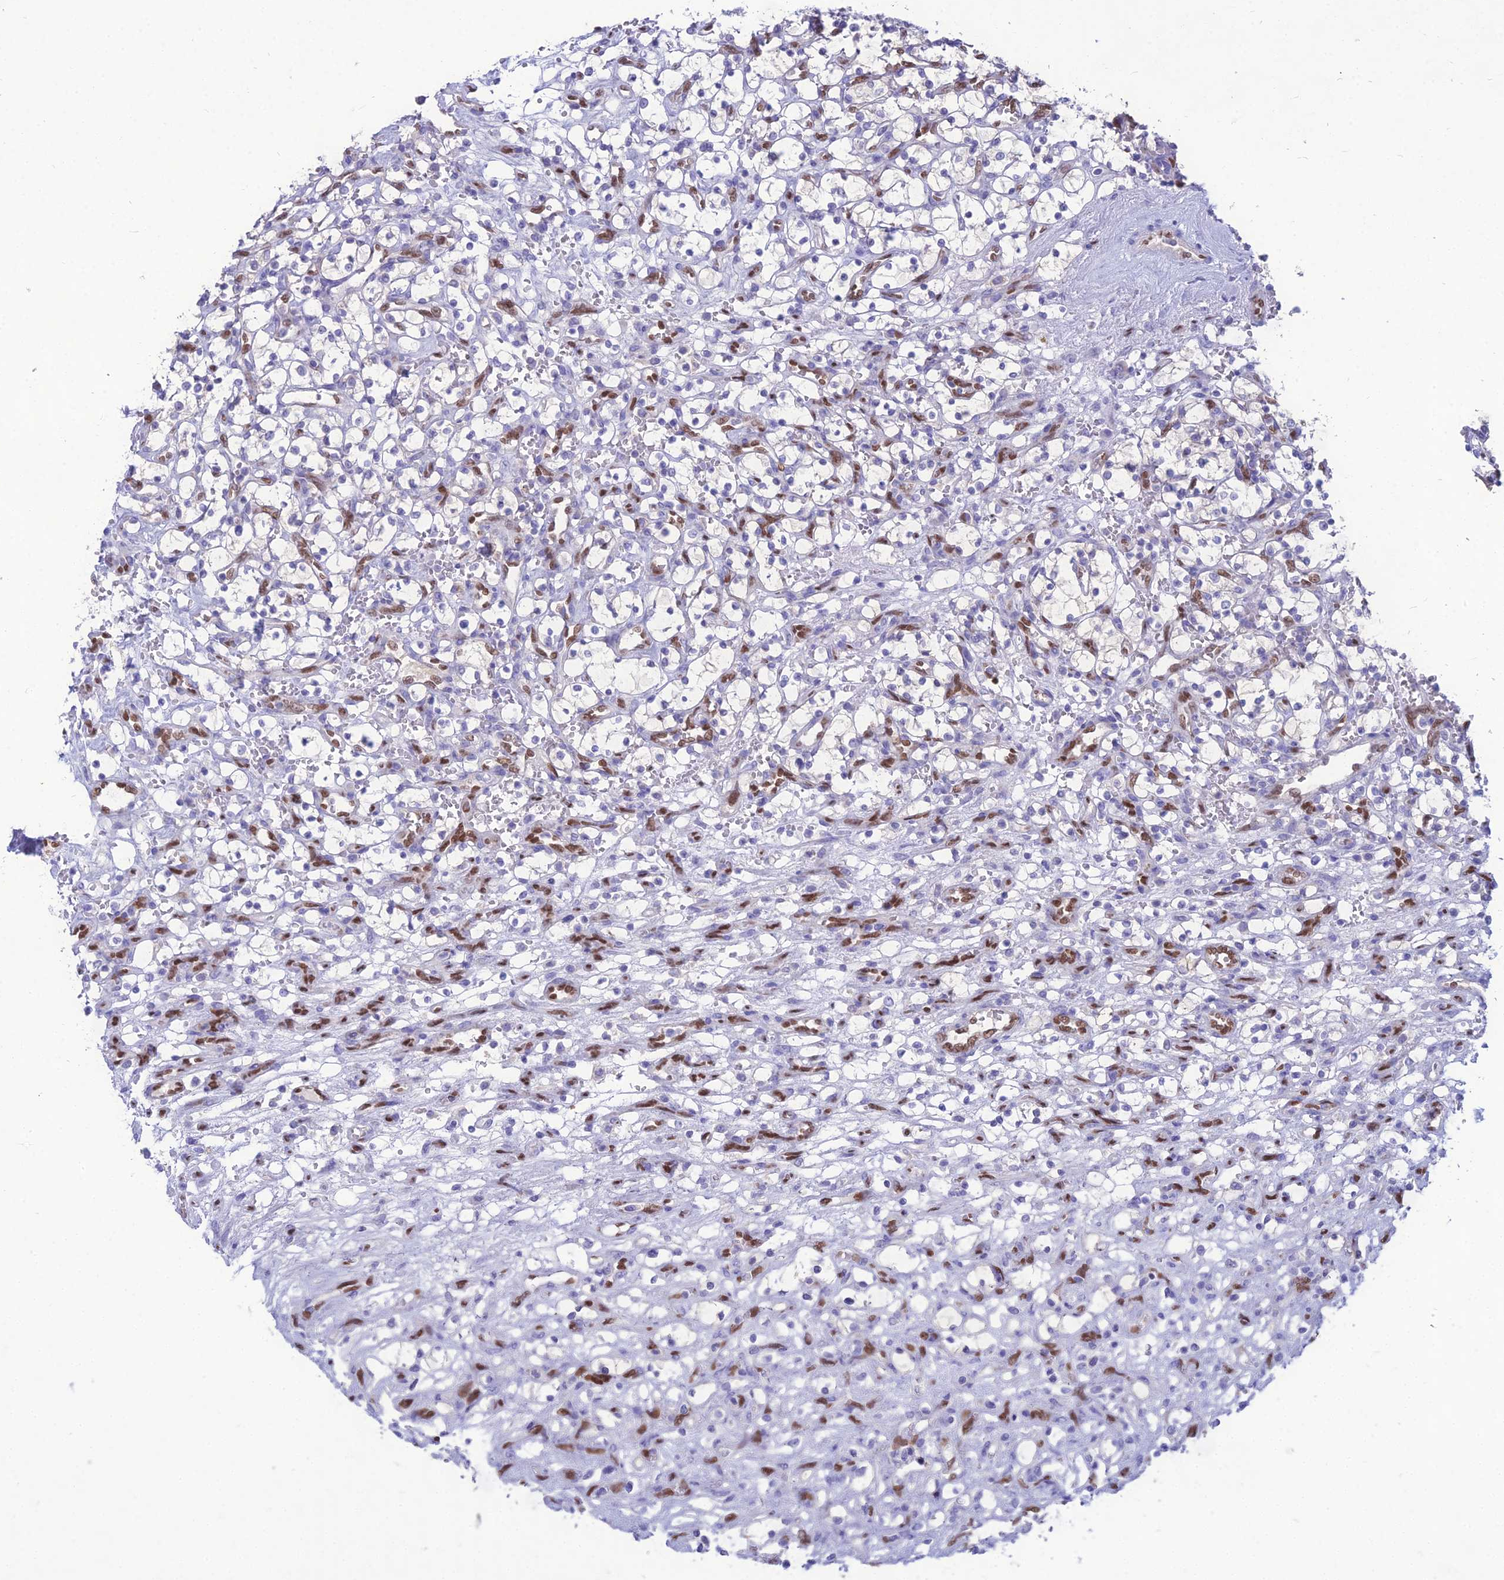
{"staining": {"intensity": "negative", "quantity": "none", "location": "none"}, "tissue": "renal cancer", "cell_type": "Tumor cells", "image_type": "cancer", "snomed": [{"axis": "morphology", "description": "Adenocarcinoma, NOS"}, {"axis": "topography", "description": "Kidney"}], "caption": "There is no significant expression in tumor cells of renal adenocarcinoma.", "gene": "NOVA2", "patient": {"sex": "female", "age": 69}}